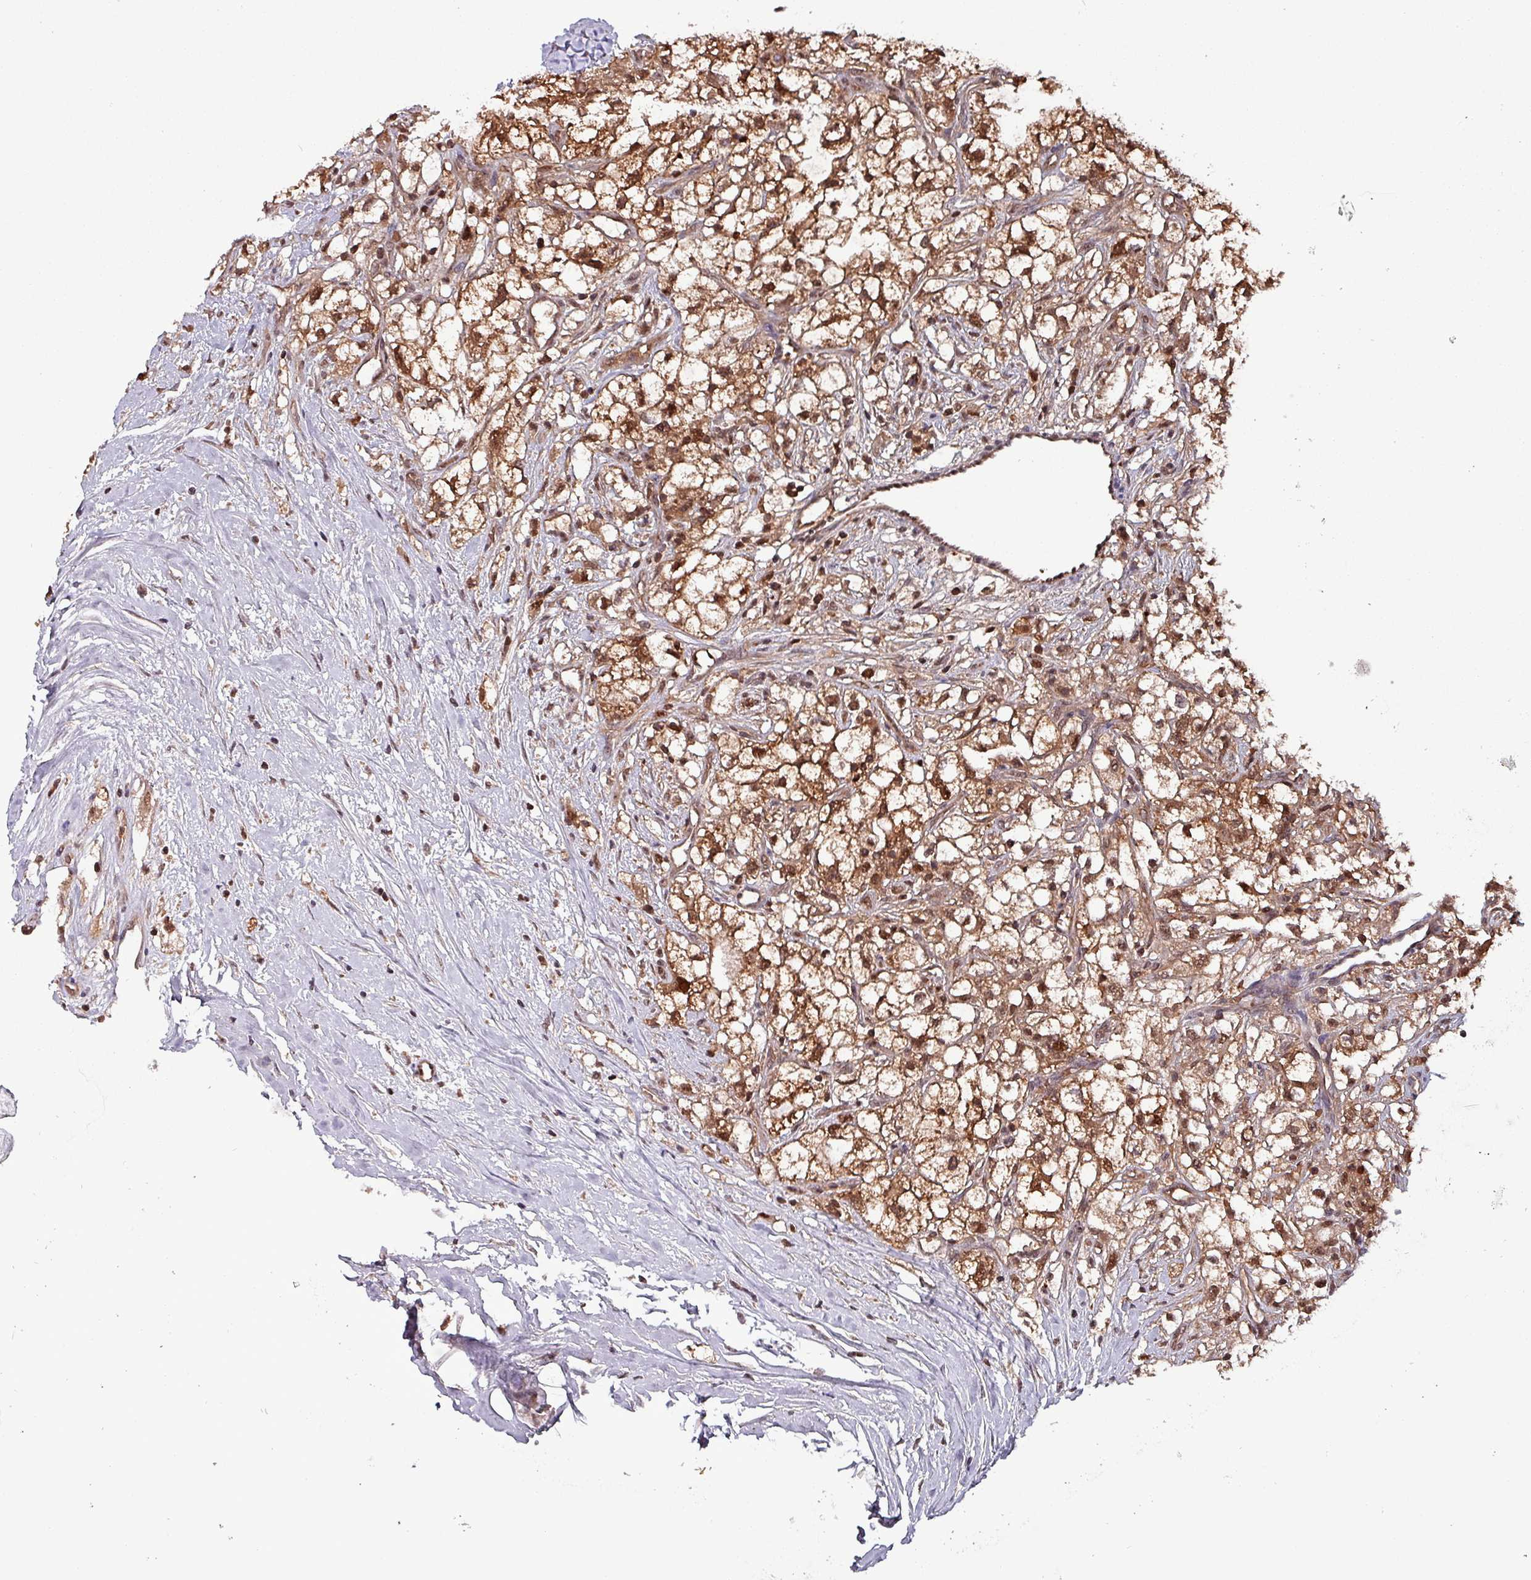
{"staining": {"intensity": "moderate", "quantity": ">75%", "location": "cytoplasmic/membranous,nuclear"}, "tissue": "renal cancer", "cell_type": "Tumor cells", "image_type": "cancer", "snomed": [{"axis": "morphology", "description": "Adenocarcinoma, NOS"}, {"axis": "topography", "description": "Kidney"}], "caption": "Moderate cytoplasmic/membranous and nuclear positivity is present in approximately >75% of tumor cells in renal cancer (adenocarcinoma).", "gene": "PSMB8", "patient": {"sex": "male", "age": 59}}